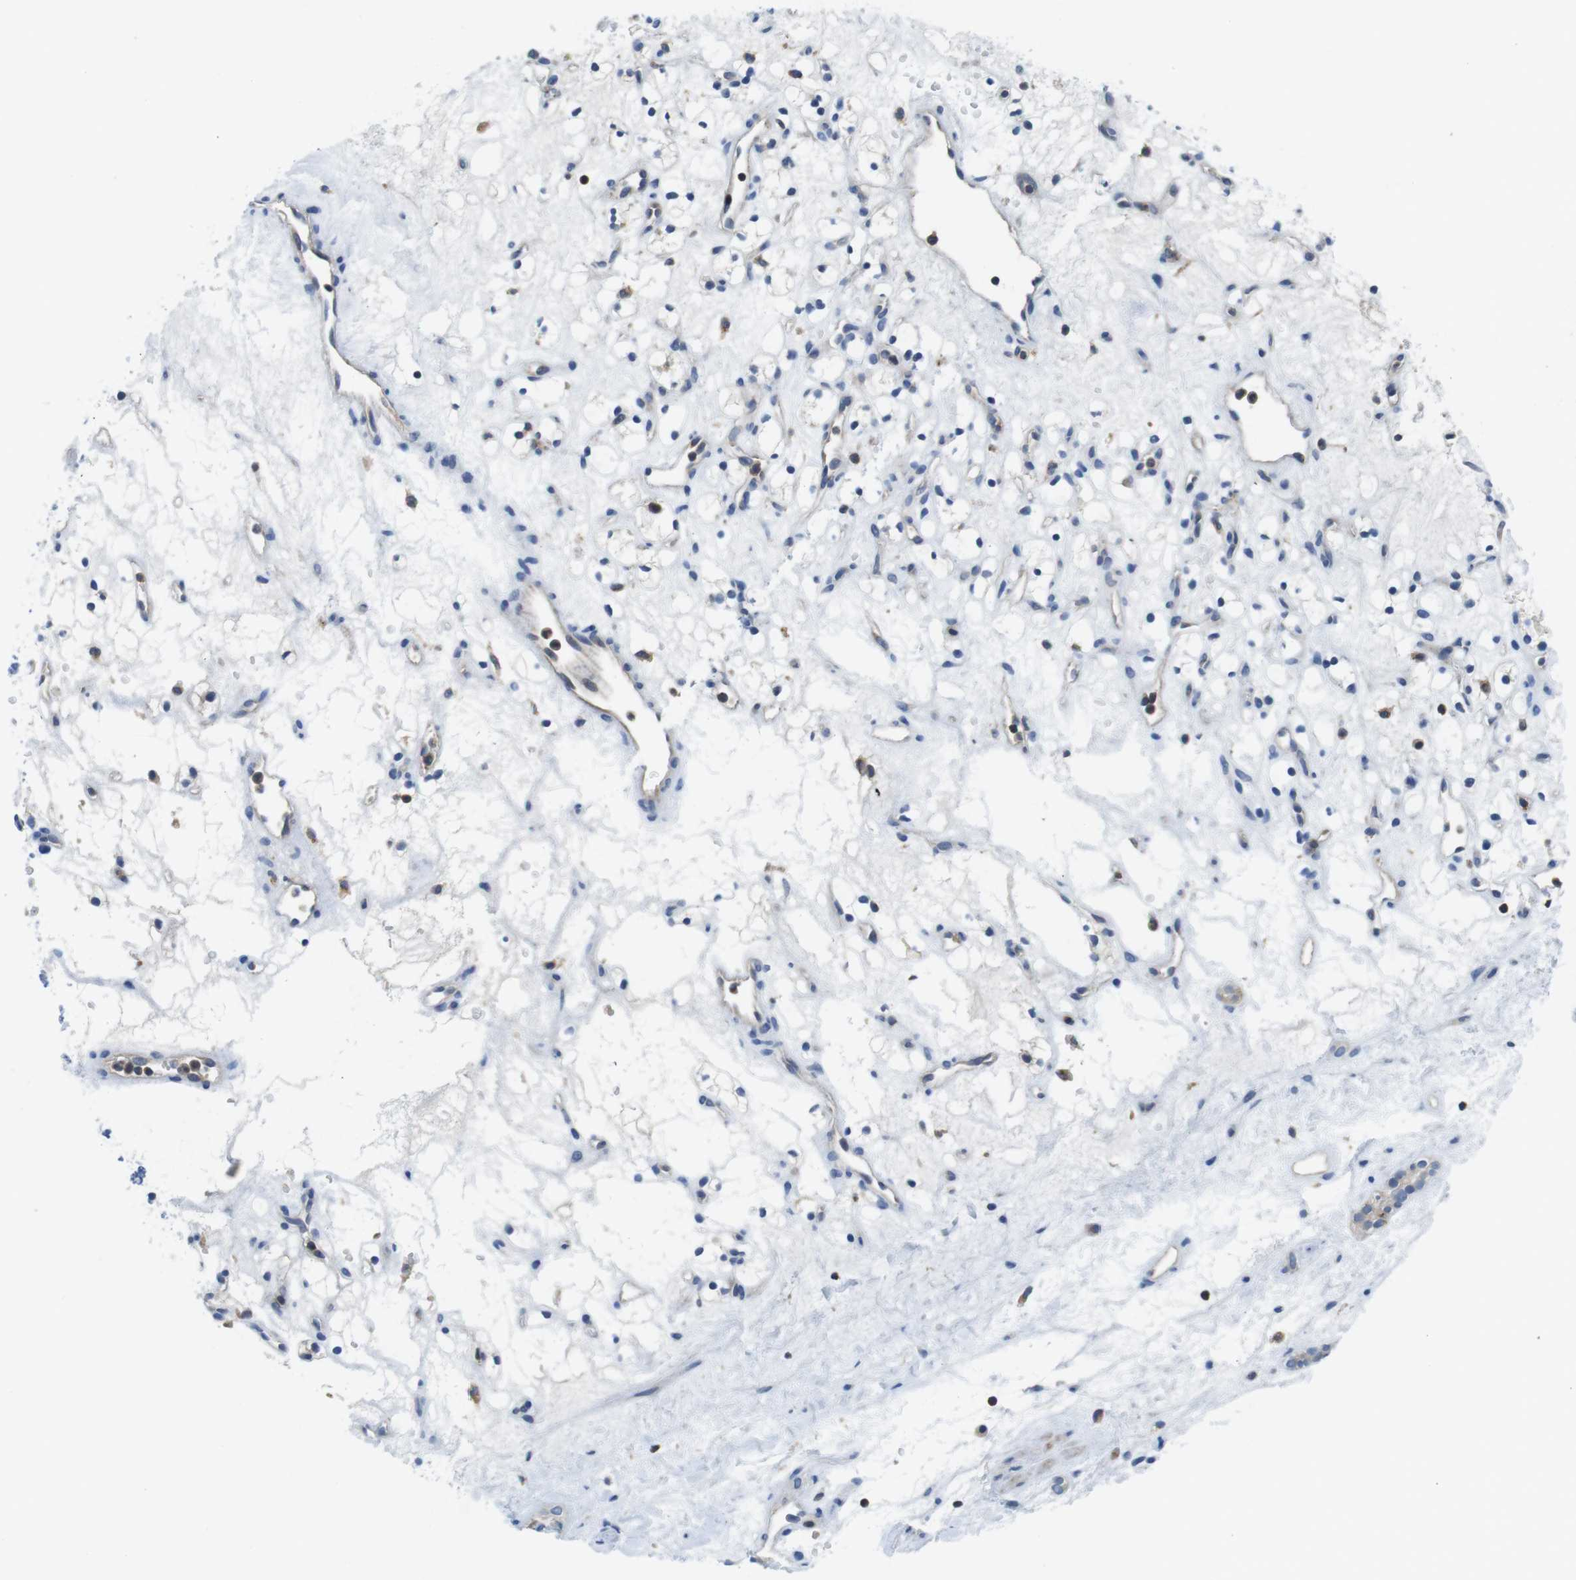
{"staining": {"intensity": "negative", "quantity": "none", "location": "none"}, "tissue": "renal cancer", "cell_type": "Tumor cells", "image_type": "cancer", "snomed": [{"axis": "morphology", "description": "Adenocarcinoma, NOS"}, {"axis": "topography", "description": "Kidney"}], "caption": "This is an immunohistochemistry histopathology image of renal adenocarcinoma. There is no positivity in tumor cells.", "gene": "PIK3CD", "patient": {"sex": "female", "age": 60}}